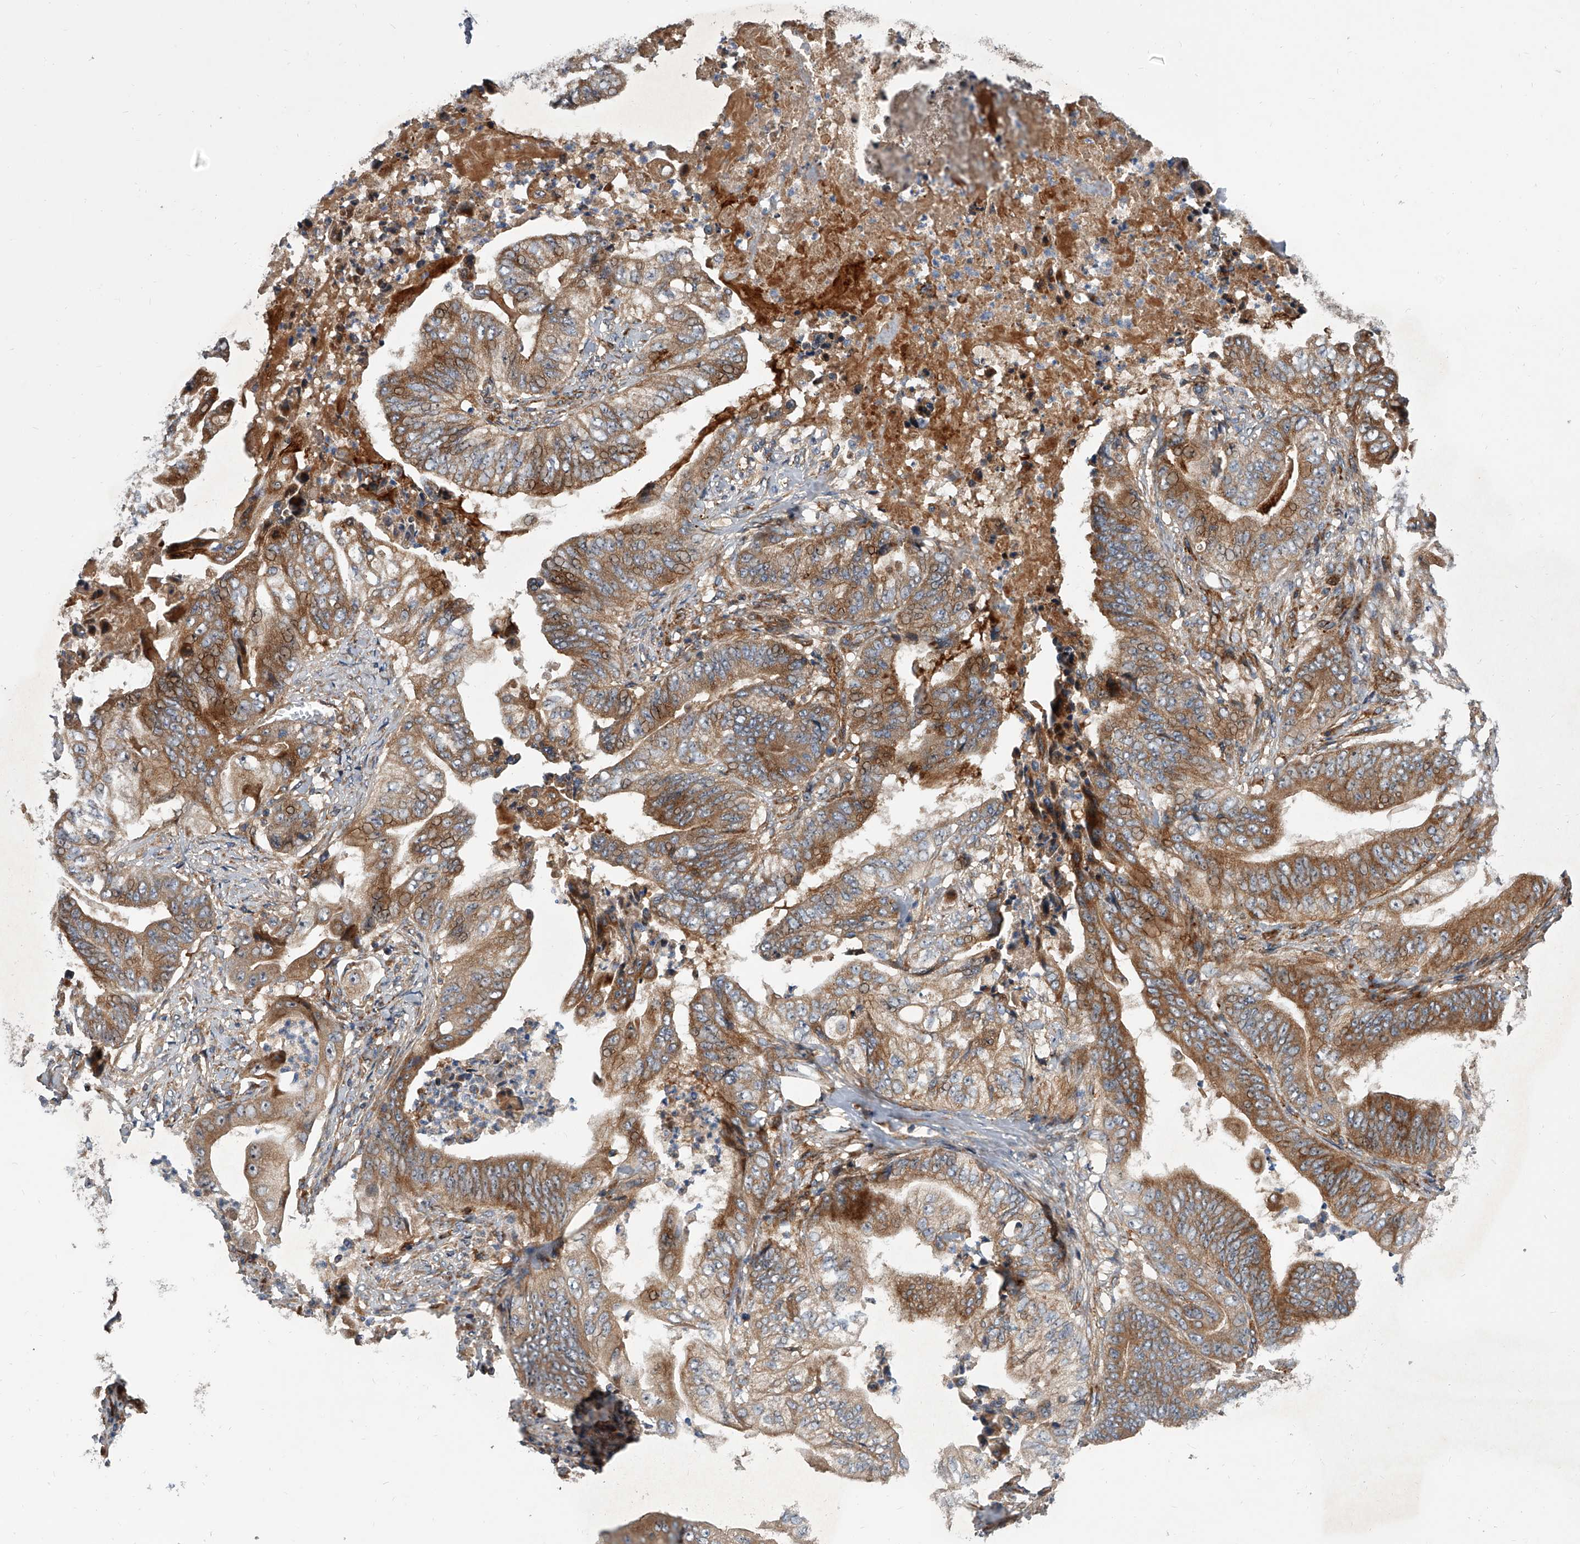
{"staining": {"intensity": "moderate", "quantity": ">75%", "location": "cytoplasmic/membranous"}, "tissue": "stomach cancer", "cell_type": "Tumor cells", "image_type": "cancer", "snomed": [{"axis": "morphology", "description": "Adenocarcinoma, NOS"}, {"axis": "topography", "description": "Stomach"}], "caption": "The photomicrograph exhibits a brown stain indicating the presence of a protein in the cytoplasmic/membranous of tumor cells in stomach cancer (adenocarcinoma).", "gene": "USP47", "patient": {"sex": "female", "age": 73}}